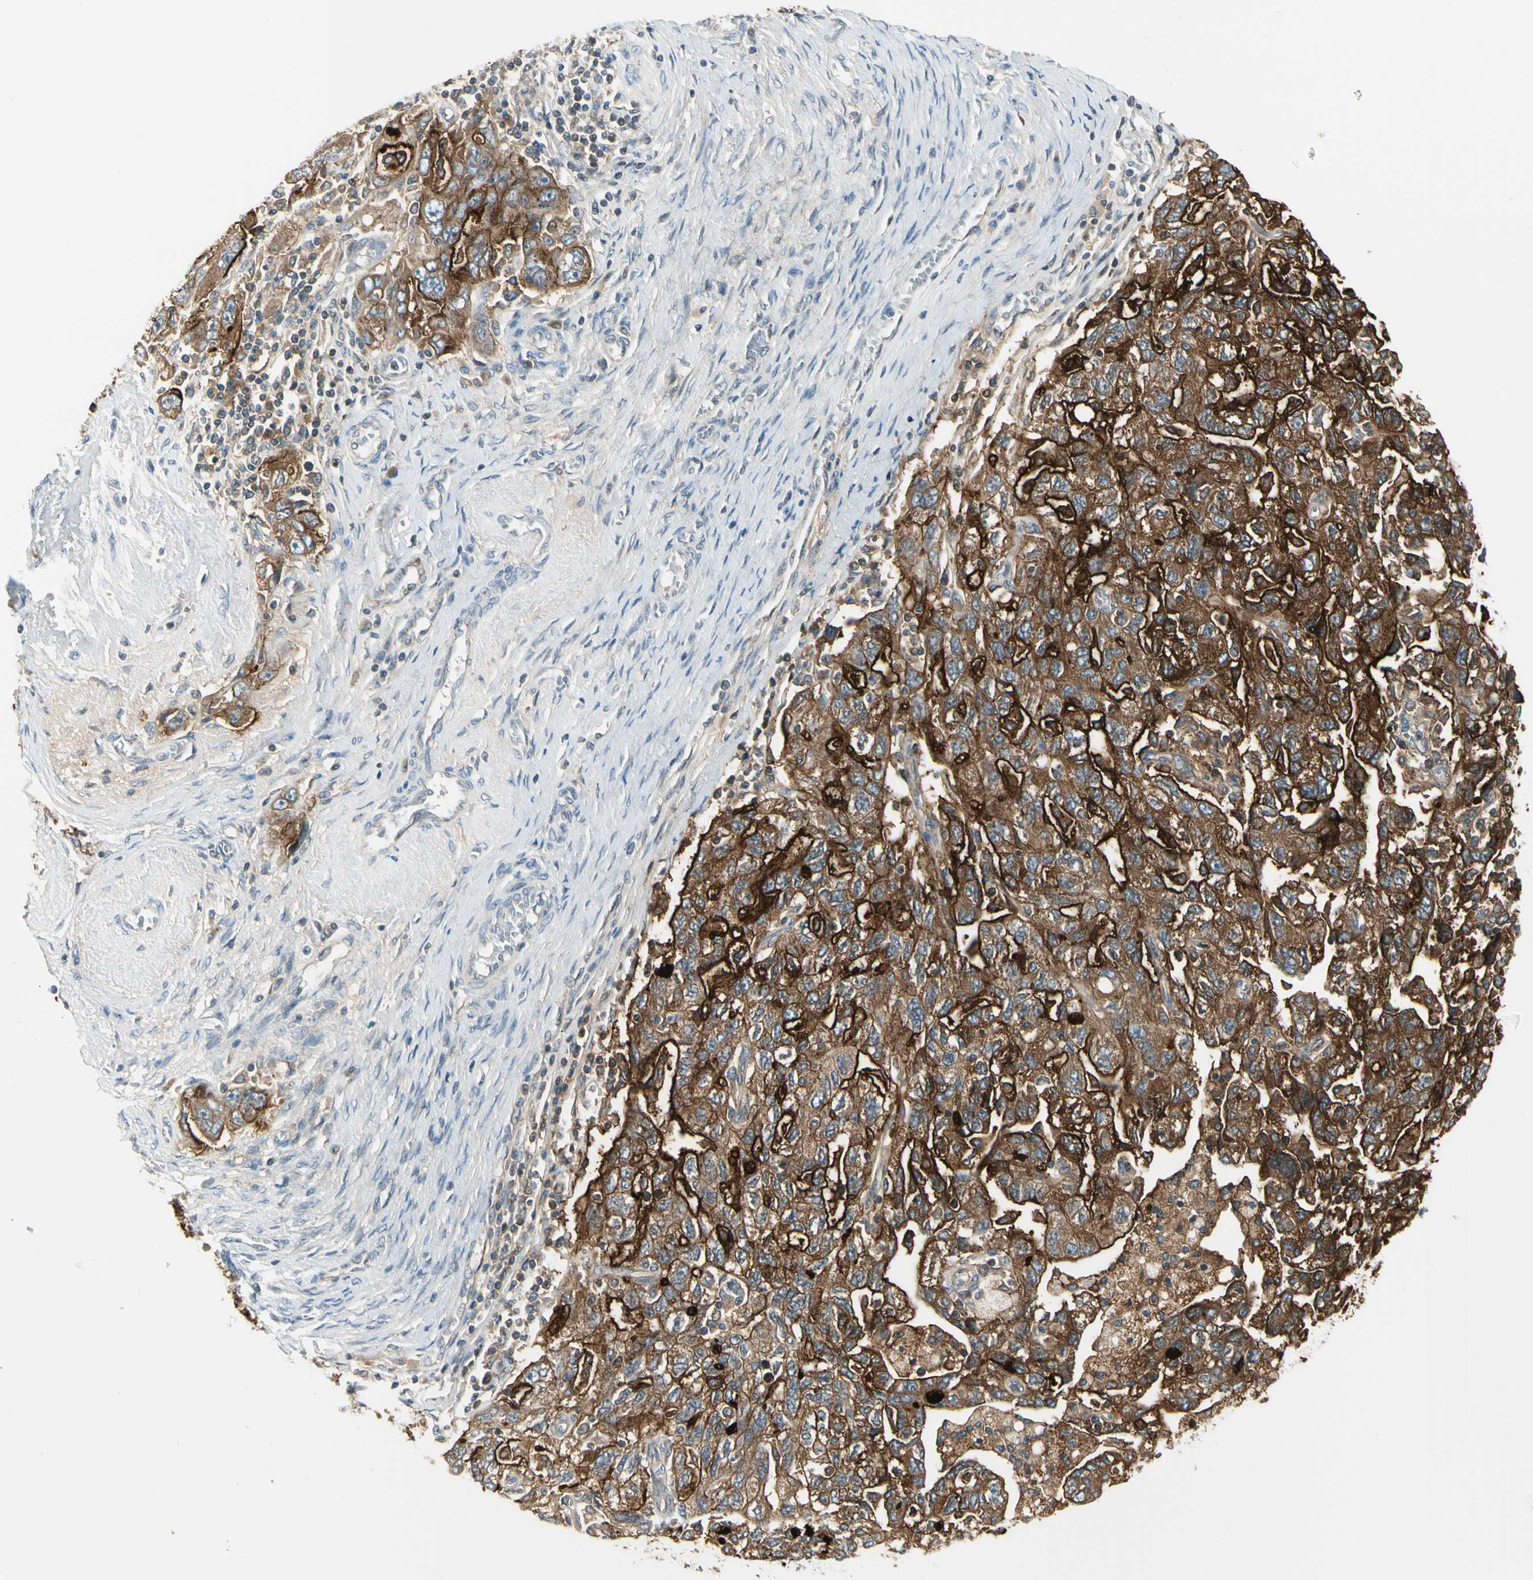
{"staining": {"intensity": "strong", "quantity": ">75%", "location": "cytoplasmic/membranous"}, "tissue": "ovarian cancer", "cell_type": "Tumor cells", "image_type": "cancer", "snomed": [{"axis": "morphology", "description": "Carcinoma, NOS"}, {"axis": "morphology", "description": "Cystadenocarcinoma, serous, NOS"}, {"axis": "topography", "description": "Ovary"}], "caption": "Protein analysis of ovarian cancer tissue displays strong cytoplasmic/membranous staining in approximately >75% of tumor cells. (brown staining indicates protein expression, while blue staining denotes nuclei).", "gene": "BNIP1", "patient": {"sex": "female", "age": 69}}